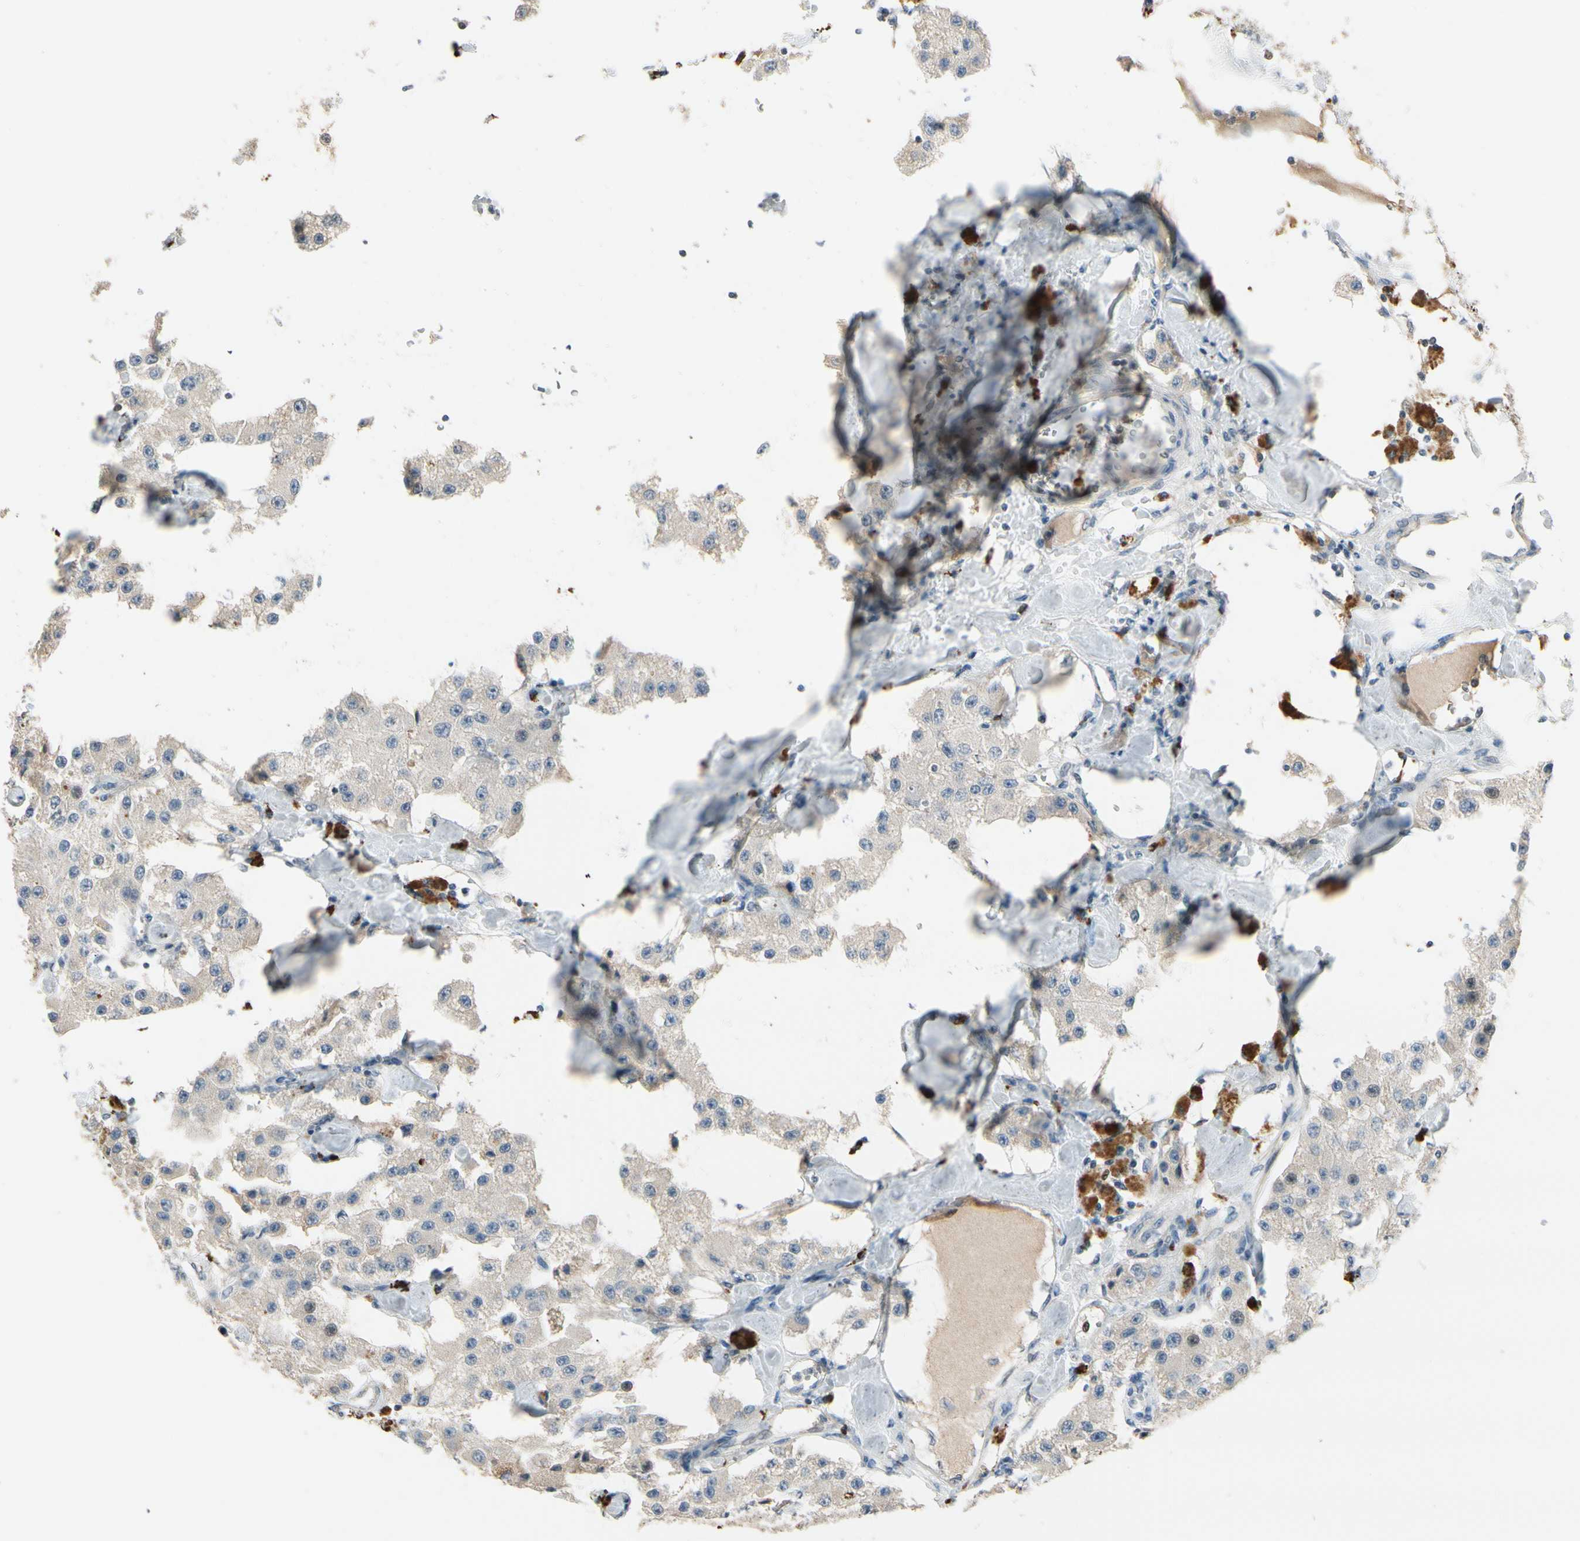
{"staining": {"intensity": "negative", "quantity": "none", "location": "none"}, "tissue": "carcinoid", "cell_type": "Tumor cells", "image_type": "cancer", "snomed": [{"axis": "morphology", "description": "Carcinoid, malignant, NOS"}, {"axis": "topography", "description": "Pancreas"}], "caption": "This is an immunohistochemistry (IHC) histopathology image of carcinoid. There is no staining in tumor cells.", "gene": "ZKSCAN4", "patient": {"sex": "male", "age": 41}}